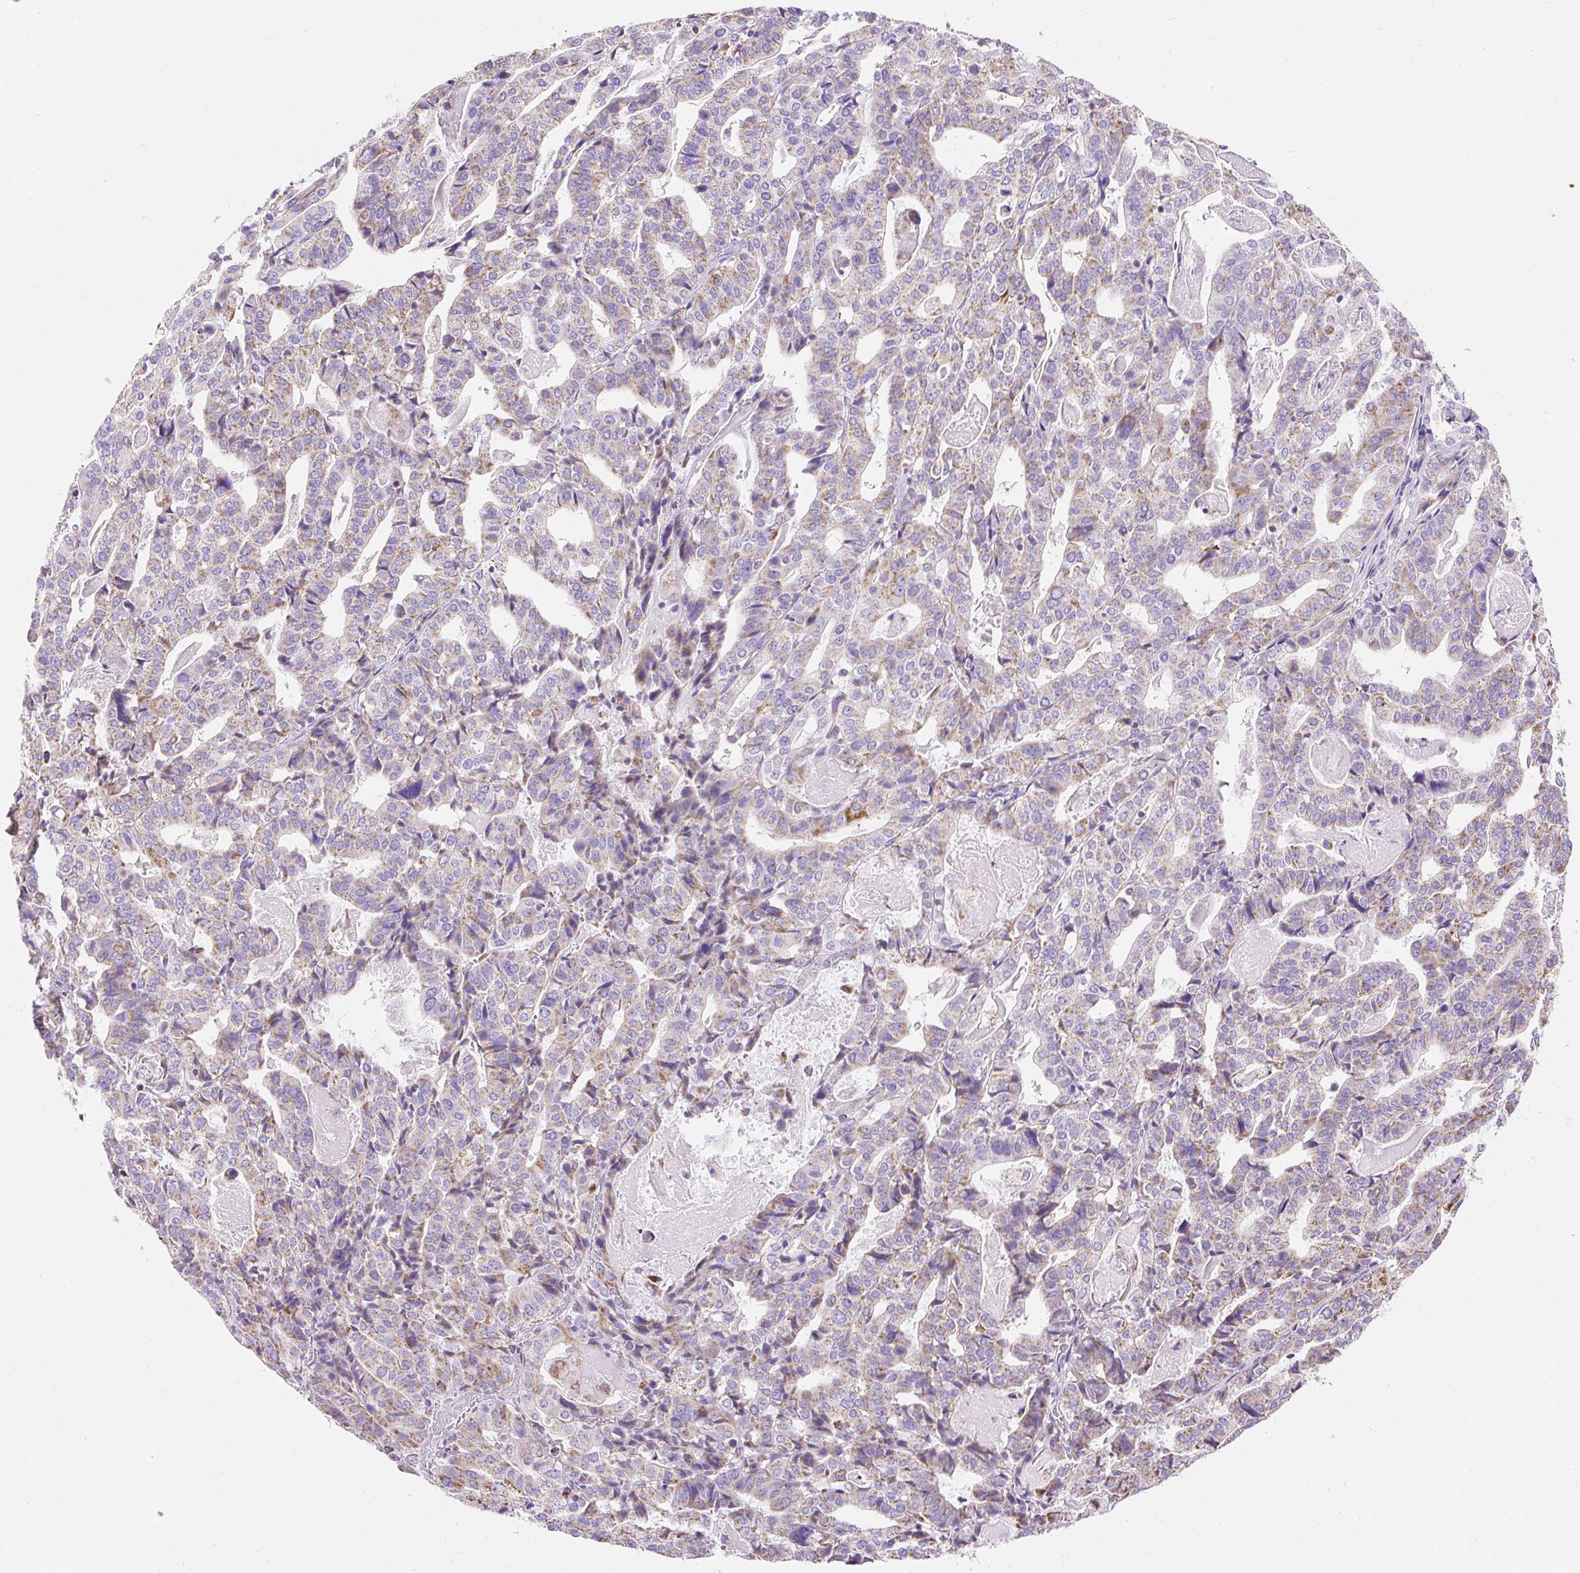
{"staining": {"intensity": "moderate", "quantity": ">75%", "location": "cytoplasmic/membranous"}, "tissue": "stomach cancer", "cell_type": "Tumor cells", "image_type": "cancer", "snomed": [{"axis": "morphology", "description": "Adenocarcinoma, NOS"}, {"axis": "topography", "description": "Stomach"}], "caption": "Immunohistochemical staining of stomach adenocarcinoma demonstrates medium levels of moderate cytoplasmic/membranous expression in about >75% of tumor cells.", "gene": "DAAM2", "patient": {"sex": "male", "age": 48}}